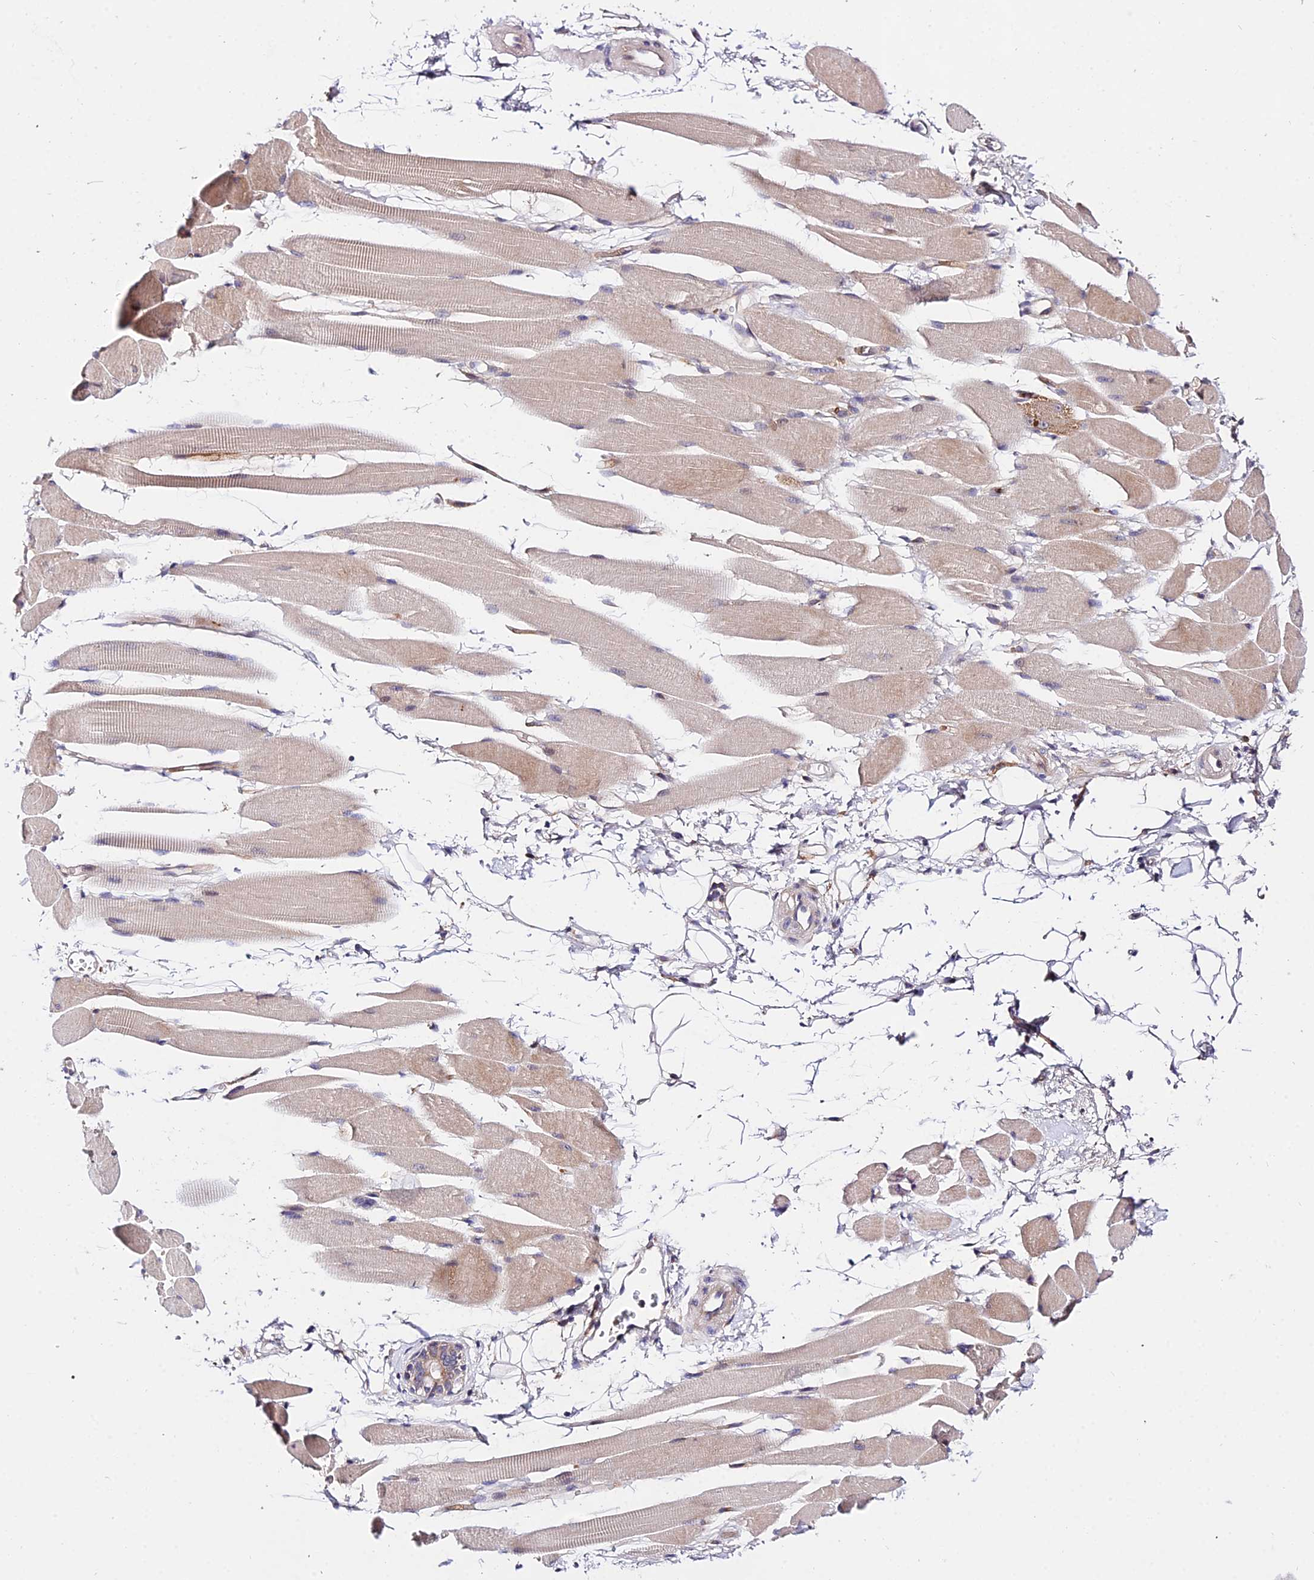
{"staining": {"intensity": "moderate", "quantity": "25%-75%", "location": "cytoplasmic/membranous"}, "tissue": "skeletal muscle", "cell_type": "Myocytes", "image_type": "normal", "snomed": [{"axis": "morphology", "description": "Normal tissue, NOS"}, {"axis": "topography", "description": "Skeletal muscle"}, {"axis": "topography", "description": "Oral tissue"}, {"axis": "topography", "description": "Peripheral nerve tissue"}], "caption": "Moderate cytoplasmic/membranous protein expression is identified in about 25%-75% of myocytes in skeletal muscle. The staining was performed using DAB to visualize the protein expression in brown, while the nuclei were stained in blue with hematoxylin (Magnification: 20x).", "gene": "WDR5B", "patient": {"sex": "female", "age": 84}}